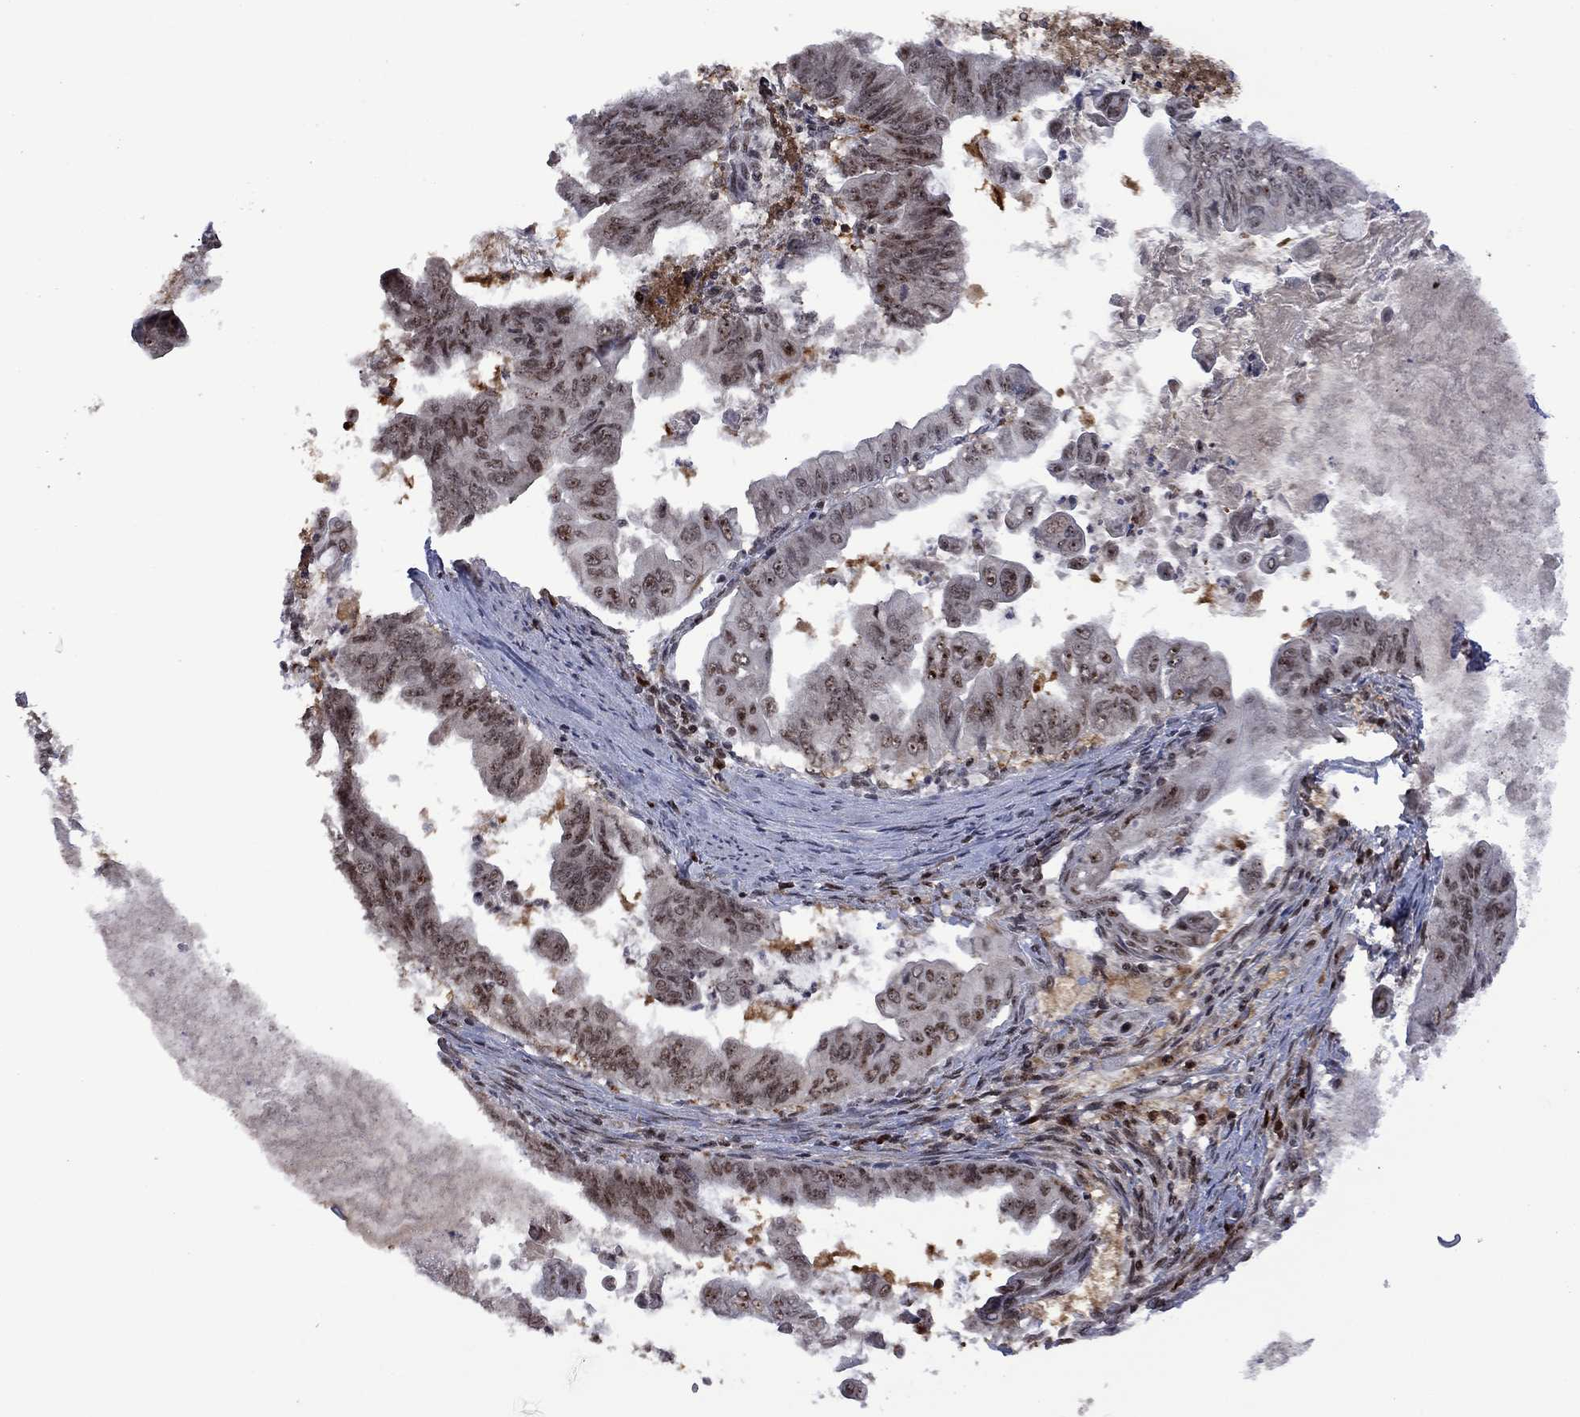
{"staining": {"intensity": "moderate", "quantity": "<25%", "location": "nuclear"}, "tissue": "stomach cancer", "cell_type": "Tumor cells", "image_type": "cancer", "snomed": [{"axis": "morphology", "description": "Adenocarcinoma, NOS"}, {"axis": "topography", "description": "Stomach, upper"}], "caption": "The immunohistochemical stain highlights moderate nuclear staining in tumor cells of stomach adenocarcinoma tissue.", "gene": "FBL", "patient": {"sex": "male", "age": 80}}